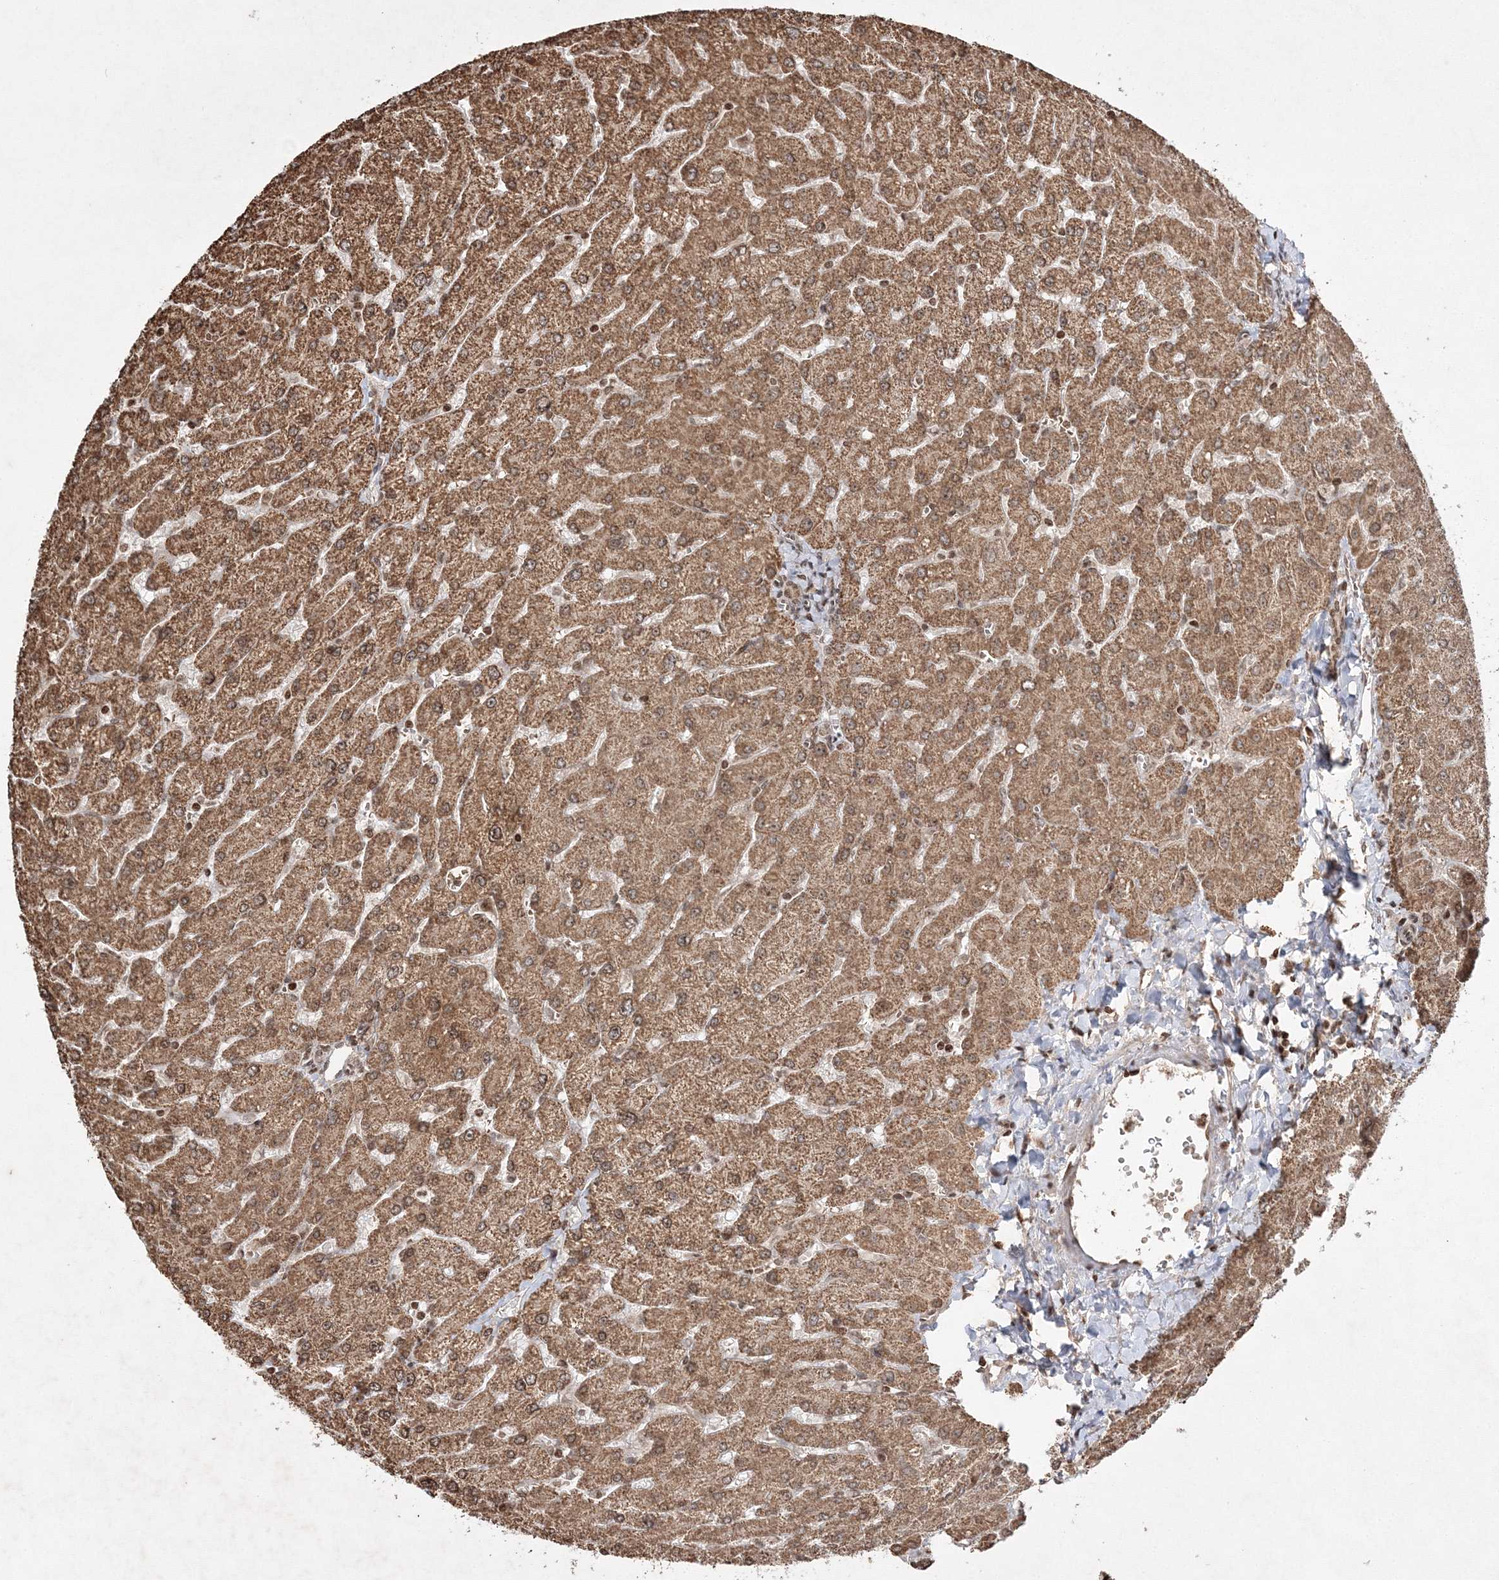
{"staining": {"intensity": "moderate", "quantity": ">75%", "location": "cytoplasmic/membranous,nuclear"}, "tissue": "liver", "cell_type": "Cholangiocytes", "image_type": "normal", "snomed": [{"axis": "morphology", "description": "Normal tissue, NOS"}, {"axis": "topography", "description": "Liver"}], "caption": "High-power microscopy captured an IHC micrograph of normal liver, revealing moderate cytoplasmic/membranous,nuclear positivity in about >75% of cholangiocytes.", "gene": "CARM1", "patient": {"sex": "male", "age": 55}}